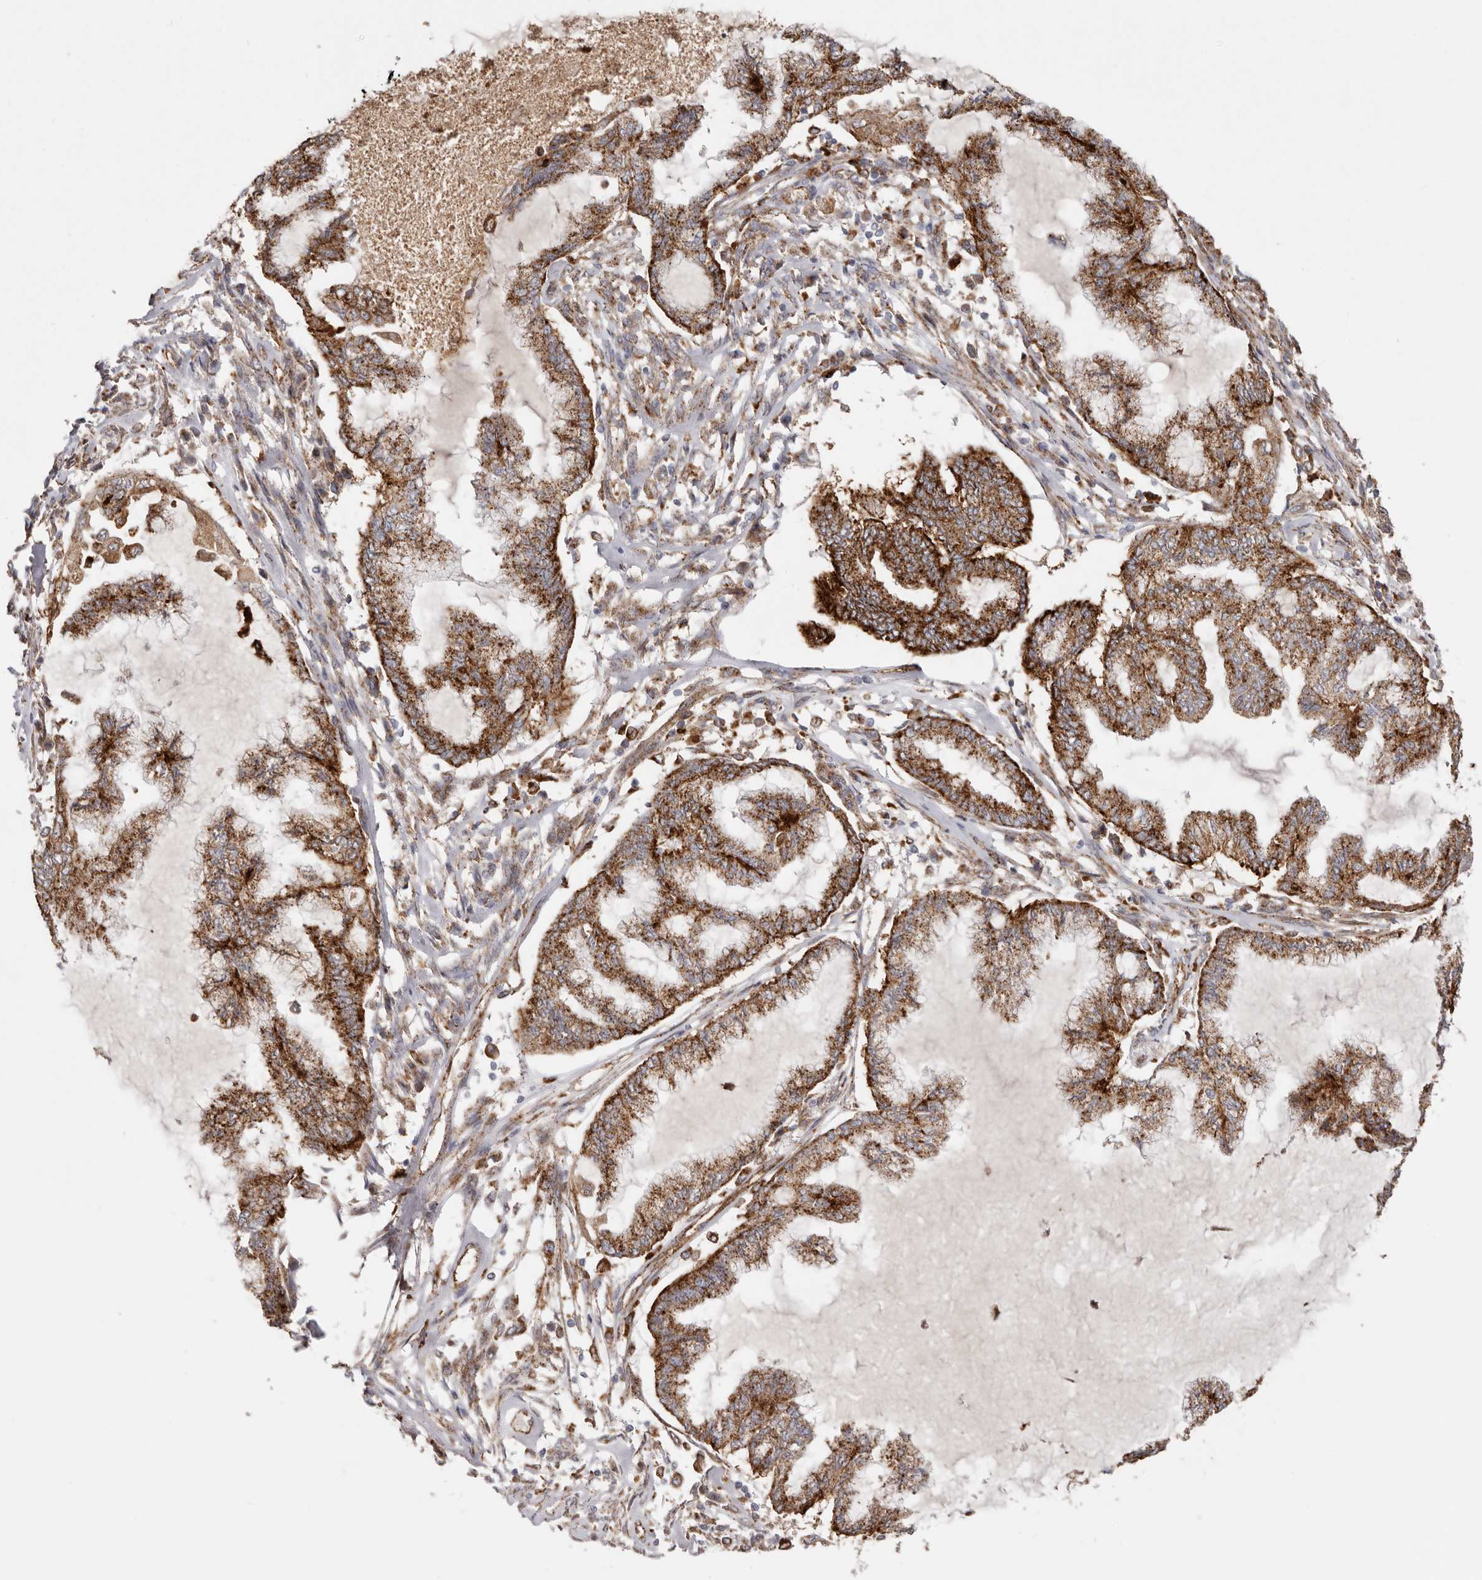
{"staining": {"intensity": "strong", "quantity": ">75%", "location": "cytoplasmic/membranous"}, "tissue": "endometrial cancer", "cell_type": "Tumor cells", "image_type": "cancer", "snomed": [{"axis": "morphology", "description": "Adenocarcinoma, NOS"}, {"axis": "topography", "description": "Endometrium"}], "caption": "IHC of human adenocarcinoma (endometrial) shows high levels of strong cytoplasmic/membranous staining in about >75% of tumor cells.", "gene": "GRN", "patient": {"sex": "female", "age": 86}}